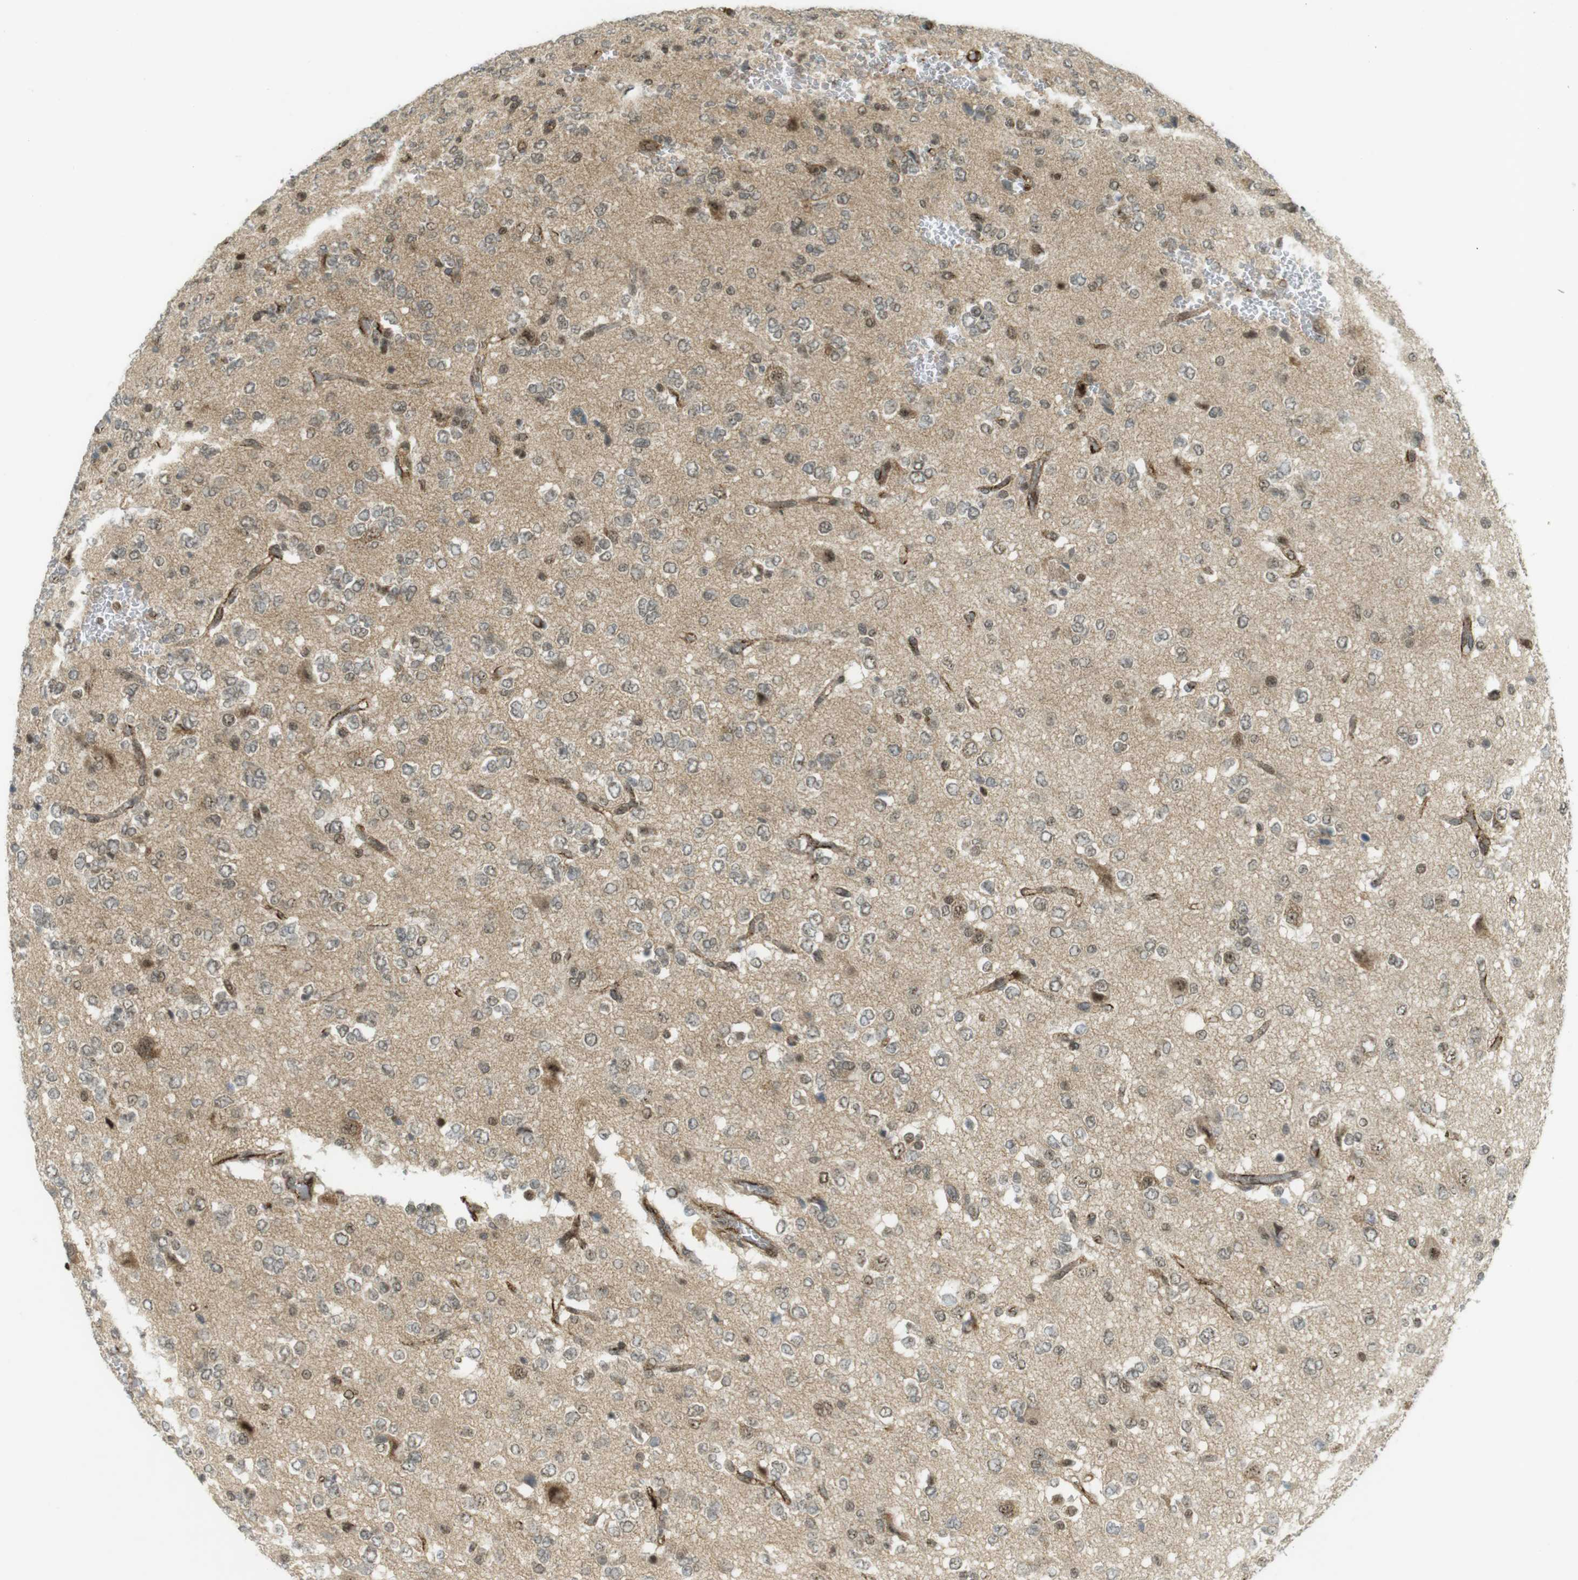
{"staining": {"intensity": "weak", "quantity": "25%-75%", "location": "nuclear"}, "tissue": "glioma", "cell_type": "Tumor cells", "image_type": "cancer", "snomed": [{"axis": "morphology", "description": "Glioma, malignant, Low grade"}, {"axis": "topography", "description": "Brain"}], "caption": "Immunohistochemistry (IHC) photomicrograph of human malignant low-grade glioma stained for a protein (brown), which reveals low levels of weak nuclear expression in approximately 25%-75% of tumor cells.", "gene": "PPP1R13B", "patient": {"sex": "male", "age": 38}}